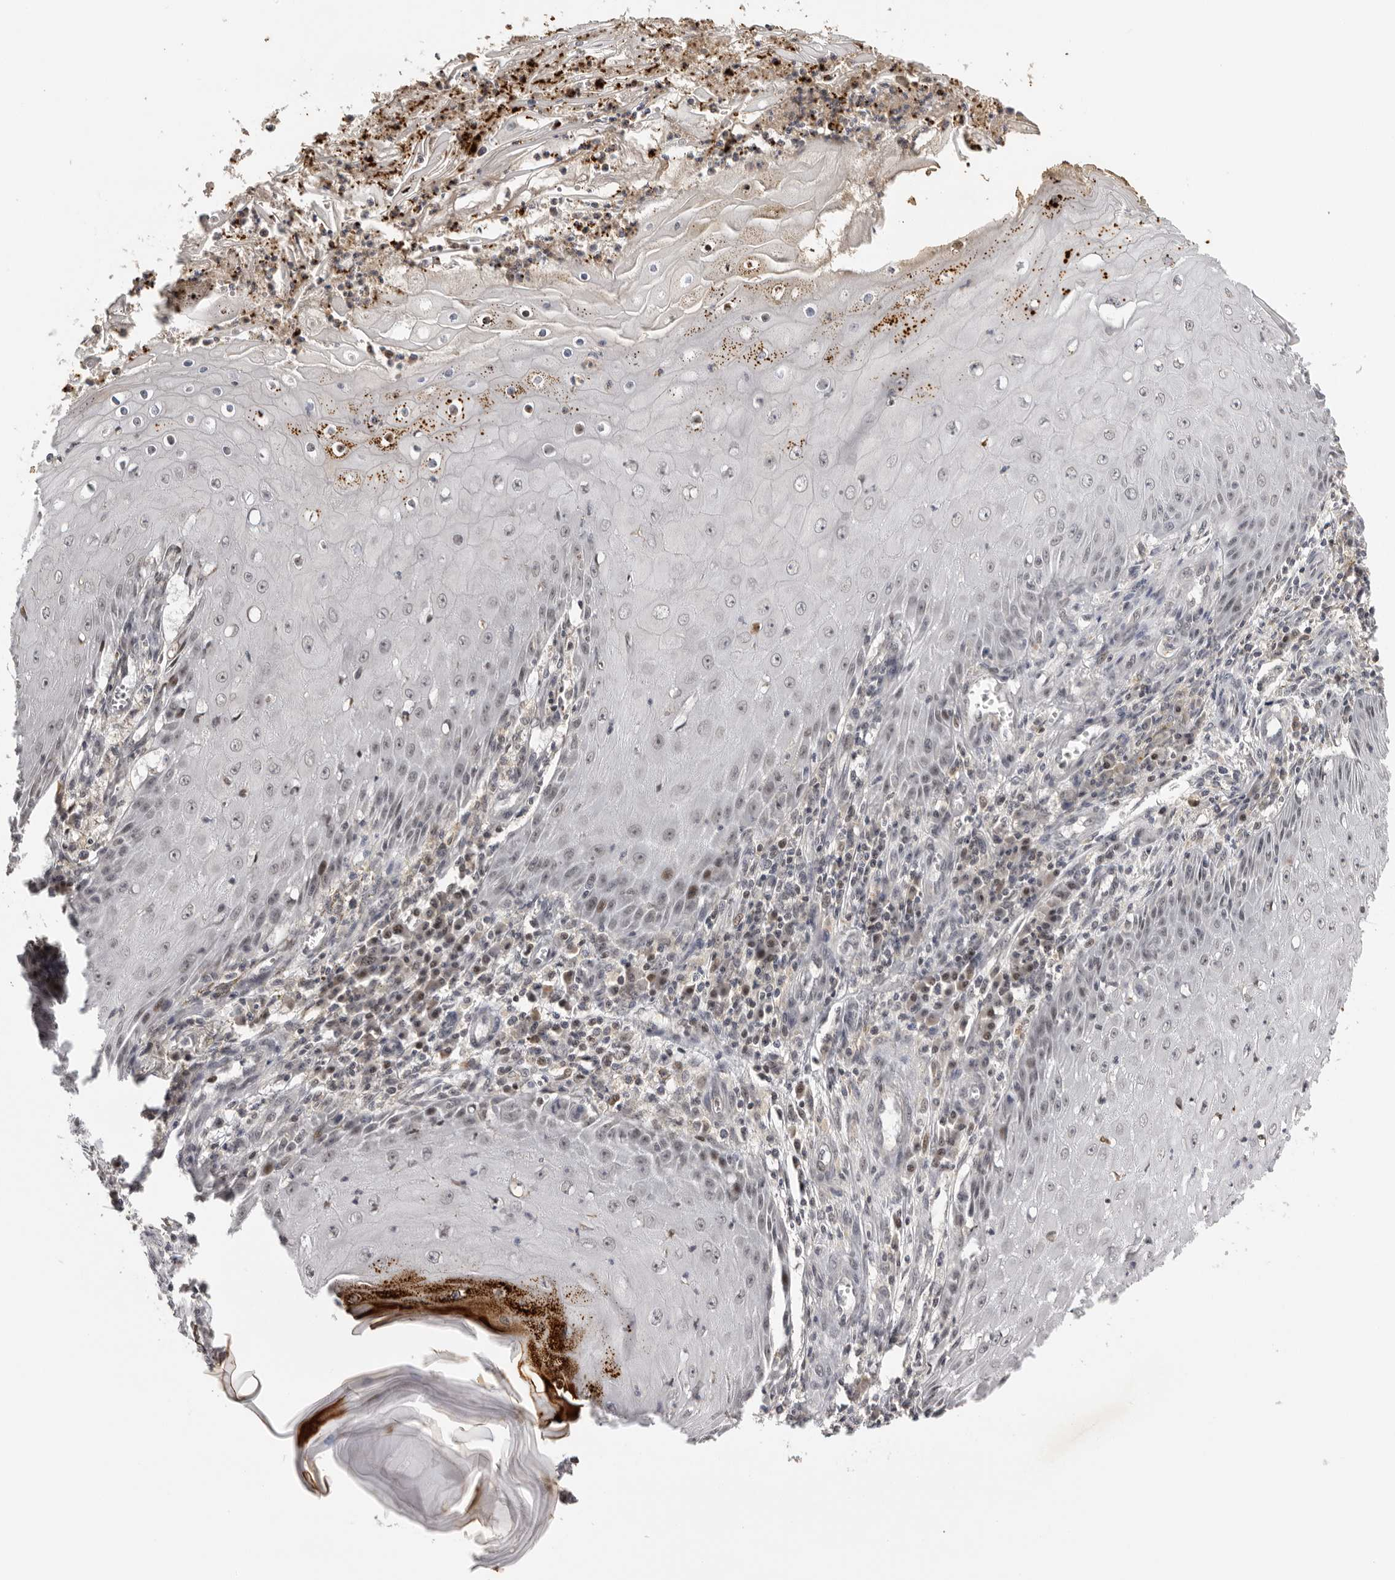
{"staining": {"intensity": "negative", "quantity": "none", "location": "none"}, "tissue": "skin cancer", "cell_type": "Tumor cells", "image_type": "cancer", "snomed": [{"axis": "morphology", "description": "Squamous cell carcinoma, NOS"}, {"axis": "topography", "description": "Skin"}], "caption": "Immunohistochemistry photomicrograph of skin cancer (squamous cell carcinoma) stained for a protein (brown), which exhibits no staining in tumor cells. (Stains: DAB (3,3'-diaminobenzidine) immunohistochemistry (IHC) with hematoxylin counter stain, Microscopy: brightfield microscopy at high magnification).", "gene": "KIF2B", "patient": {"sex": "female", "age": 73}}